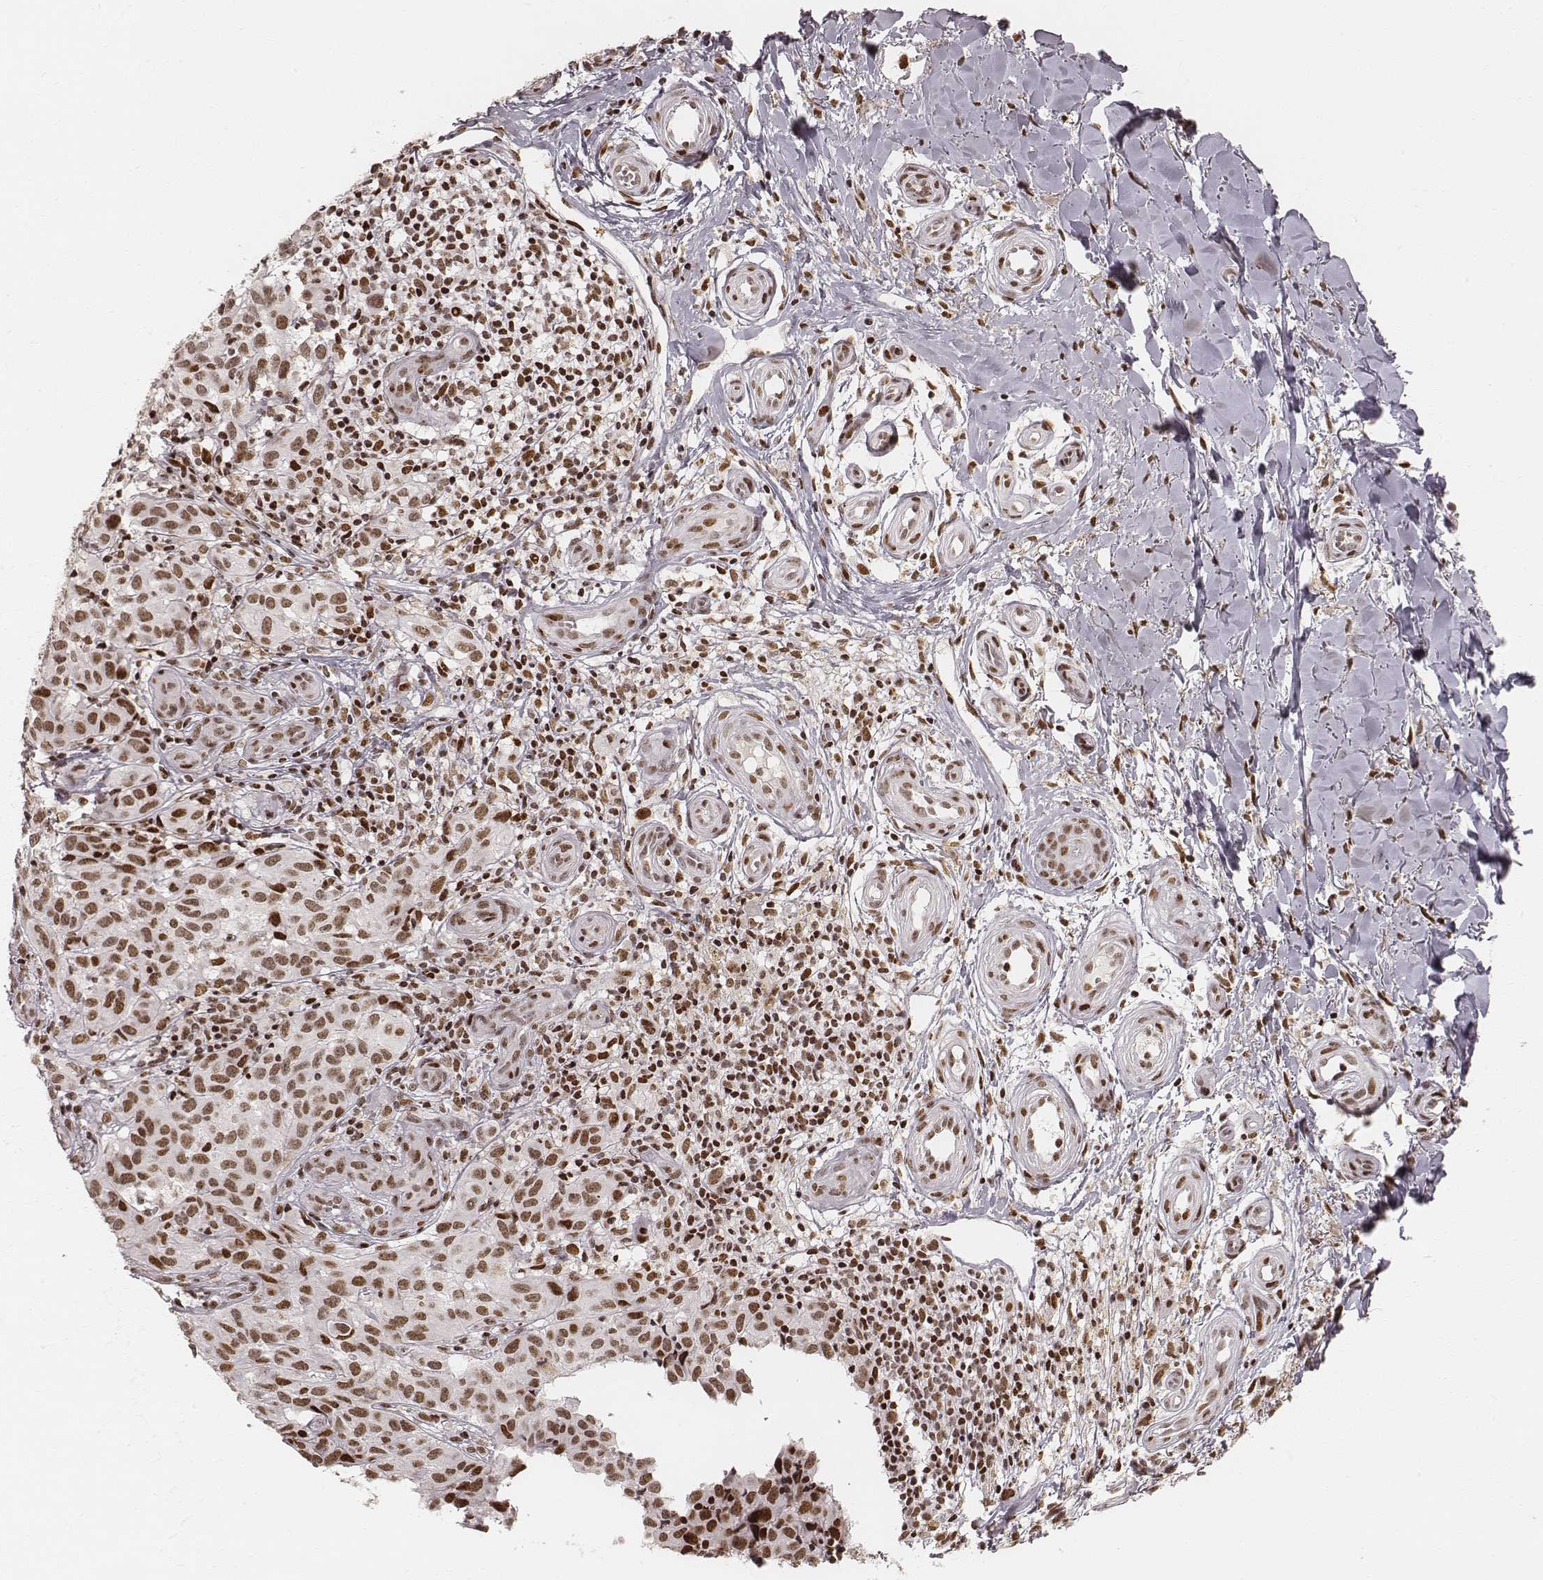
{"staining": {"intensity": "moderate", "quantity": ">75%", "location": "nuclear"}, "tissue": "melanoma", "cell_type": "Tumor cells", "image_type": "cancer", "snomed": [{"axis": "morphology", "description": "Malignant melanoma, NOS"}, {"axis": "topography", "description": "Skin"}], "caption": "Immunohistochemical staining of melanoma shows medium levels of moderate nuclear protein staining in about >75% of tumor cells.", "gene": "HNRNPC", "patient": {"sex": "female", "age": 53}}